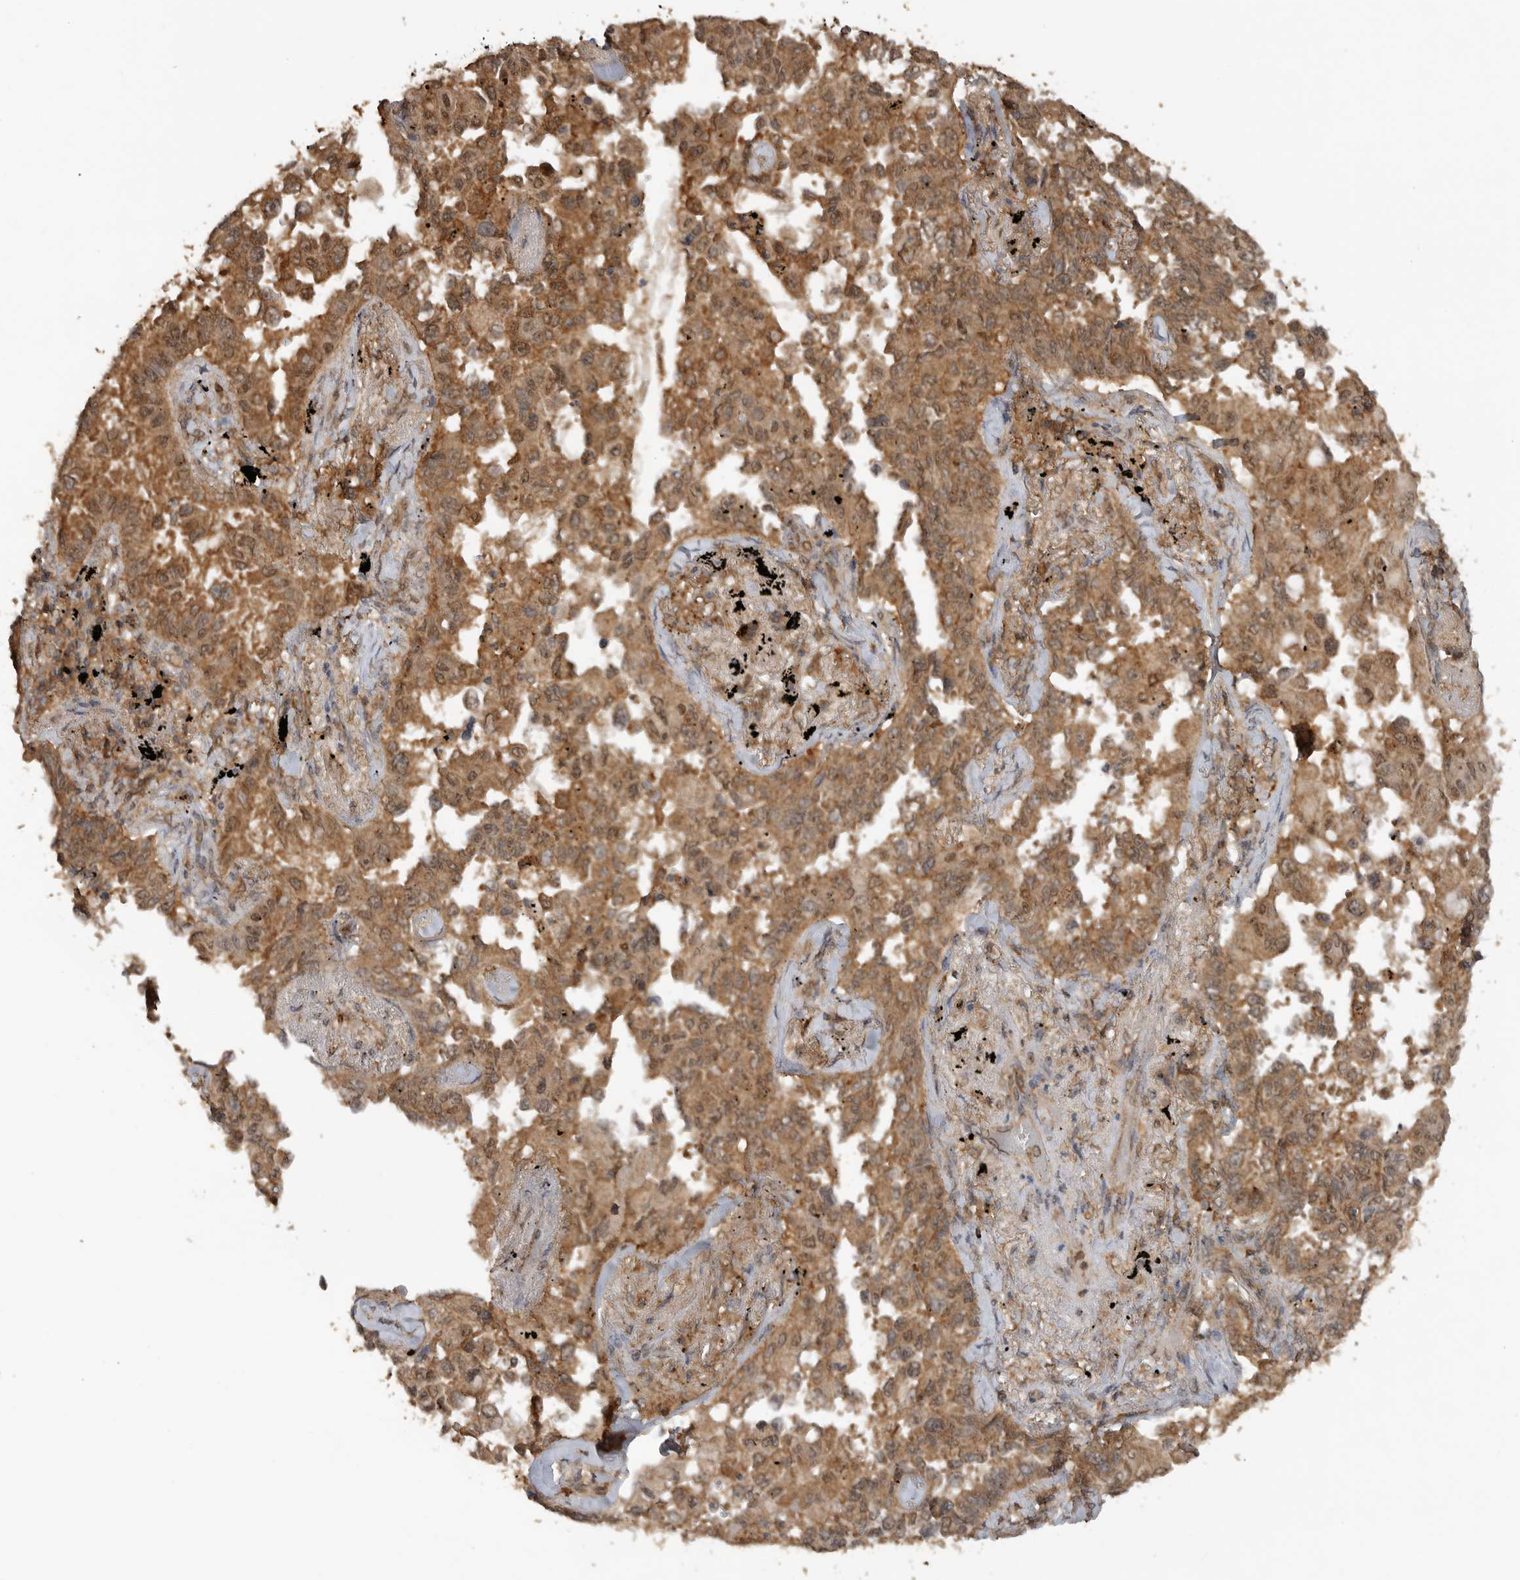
{"staining": {"intensity": "moderate", "quantity": ">75%", "location": "cytoplasmic/membranous"}, "tissue": "lung cancer", "cell_type": "Tumor cells", "image_type": "cancer", "snomed": [{"axis": "morphology", "description": "Adenocarcinoma, NOS"}, {"axis": "topography", "description": "Lung"}], "caption": "Immunohistochemistry histopathology image of human lung cancer stained for a protein (brown), which reveals medium levels of moderate cytoplasmic/membranous positivity in about >75% of tumor cells.", "gene": "ICOSLG", "patient": {"sex": "female", "age": 67}}